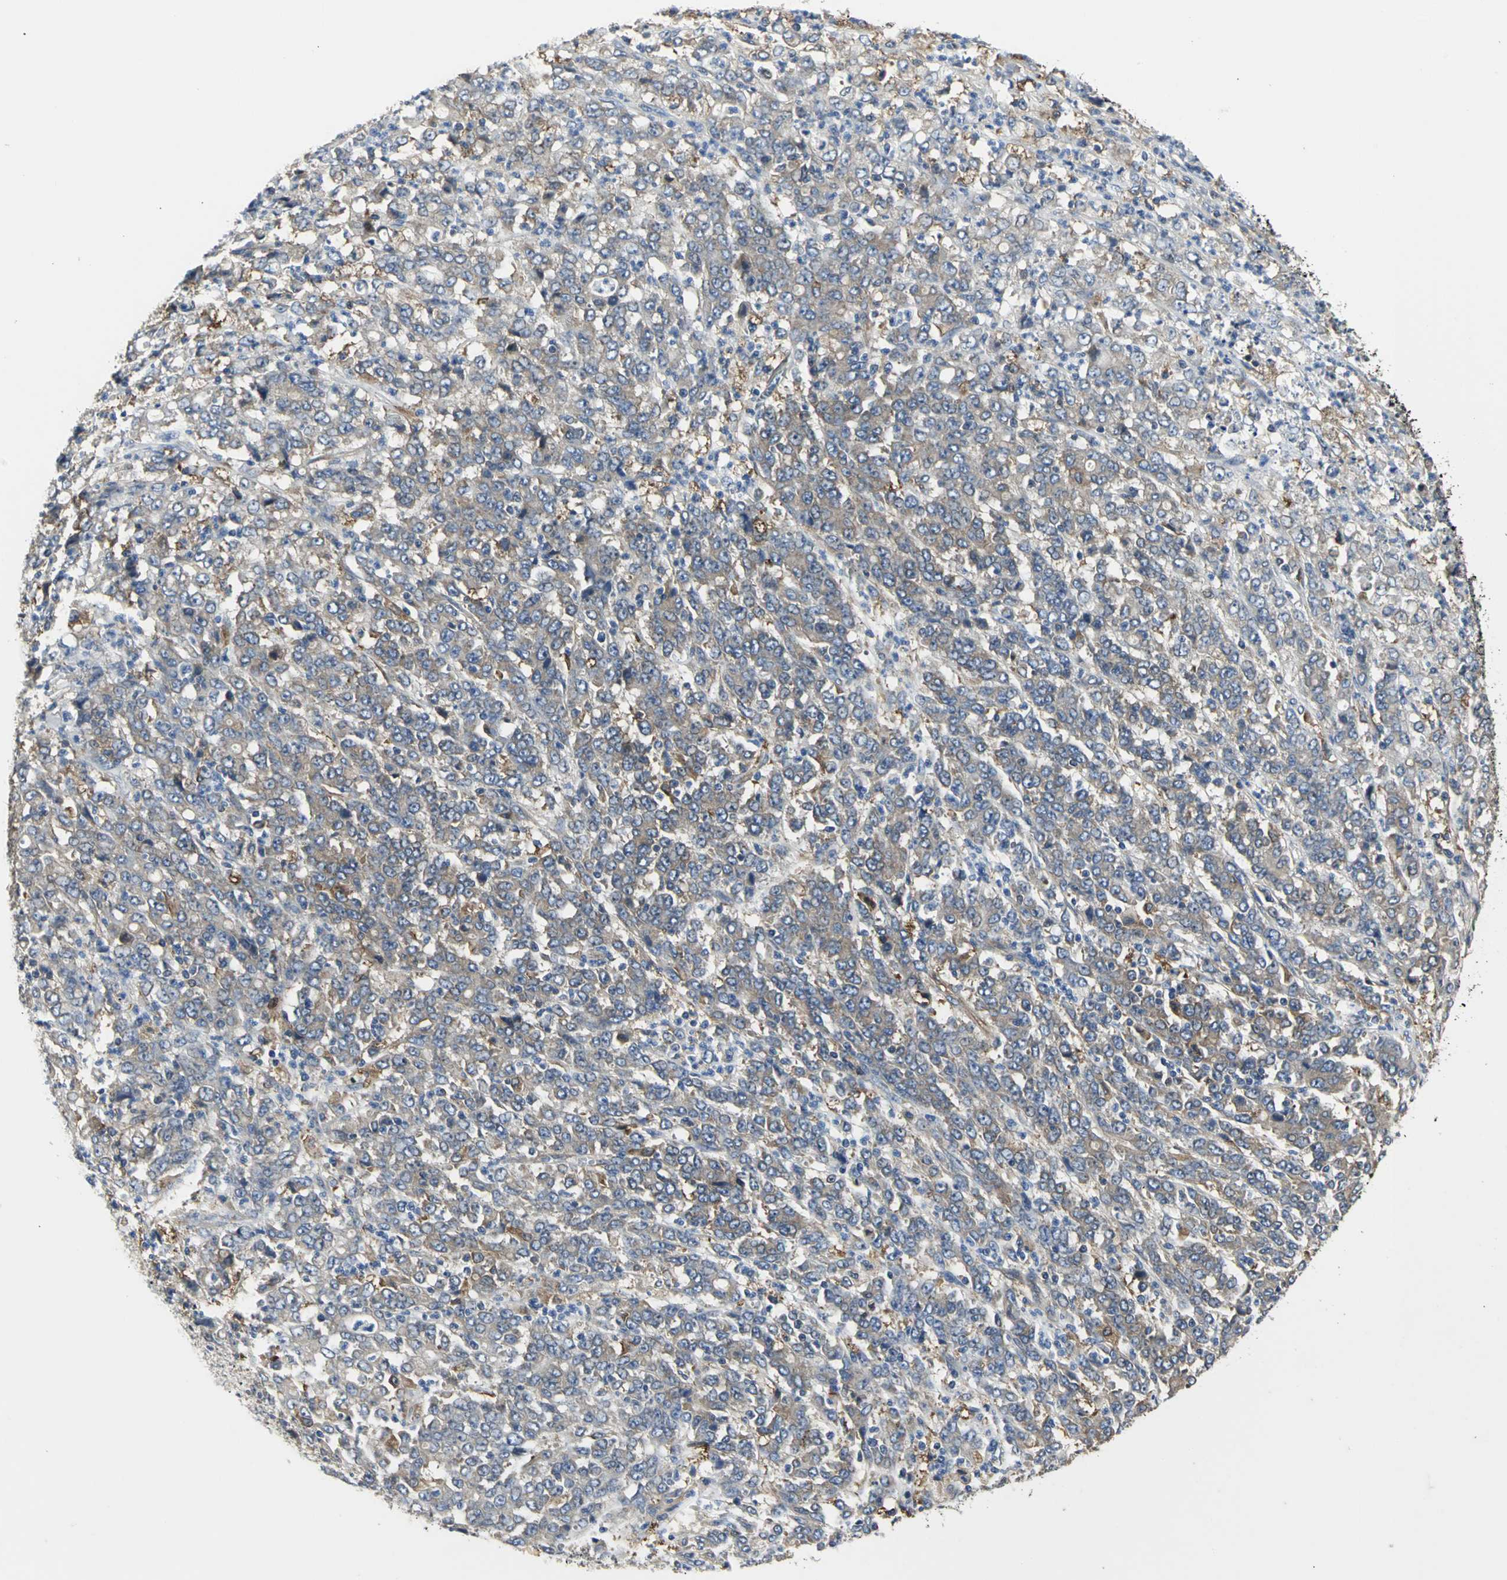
{"staining": {"intensity": "strong", "quantity": ">75%", "location": "cytoplasmic/membranous"}, "tissue": "stomach cancer", "cell_type": "Tumor cells", "image_type": "cancer", "snomed": [{"axis": "morphology", "description": "Adenocarcinoma, NOS"}, {"axis": "topography", "description": "Stomach, lower"}], "caption": "Stomach adenocarcinoma stained with a brown dye displays strong cytoplasmic/membranous positive expression in approximately >75% of tumor cells.", "gene": "CHRNB1", "patient": {"sex": "female", "age": 71}}